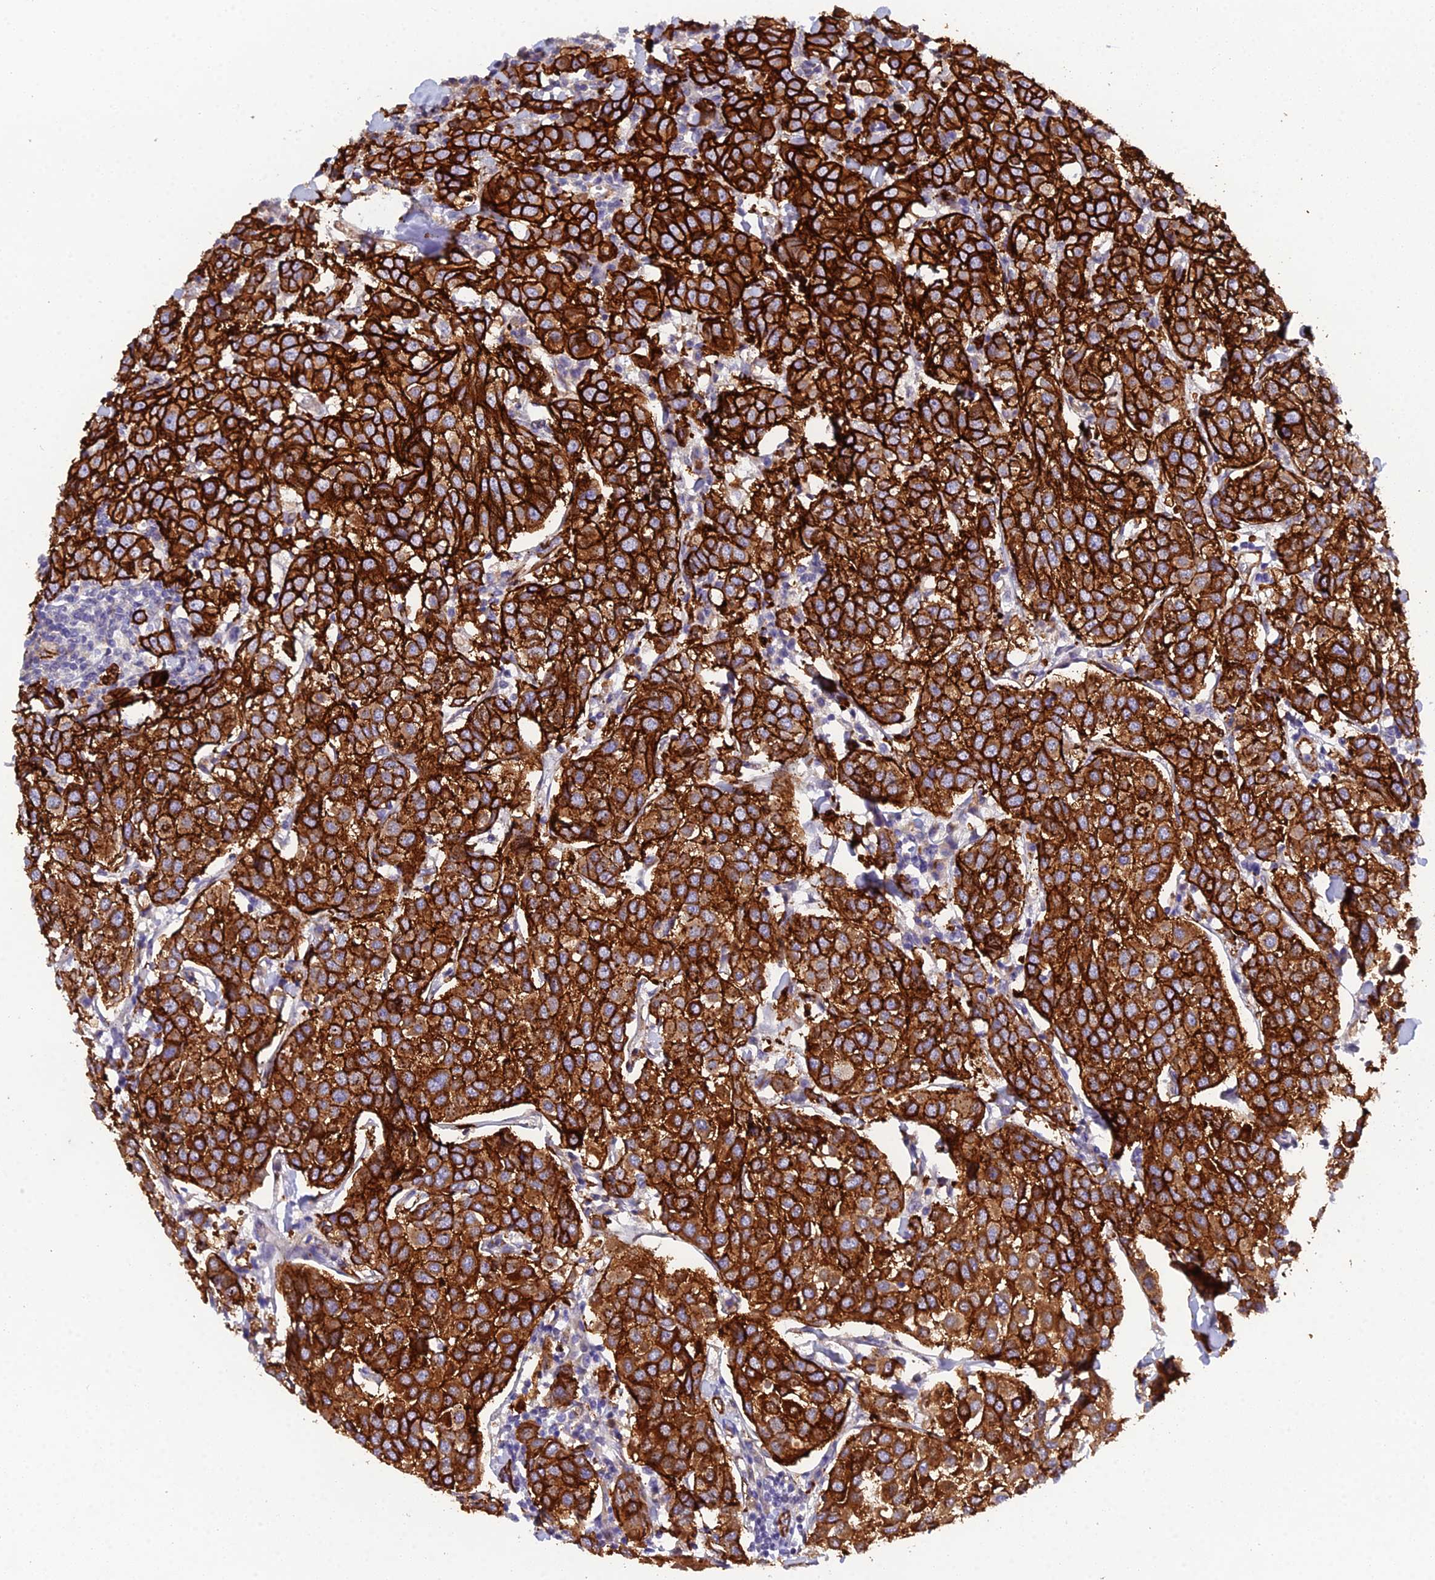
{"staining": {"intensity": "strong", "quantity": ">75%", "location": "cytoplasmic/membranous"}, "tissue": "breast cancer", "cell_type": "Tumor cells", "image_type": "cancer", "snomed": [{"axis": "morphology", "description": "Duct carcinoma"}, {"axis": "topography", "description": "Breast"}], "caption": "Human breast cancer (invasive ductal carcinoma) stained with a protein marker displays strong staining in tumor cells.", "gene": "CFAP47", "patient": {"sex": "female", "age": 55}}